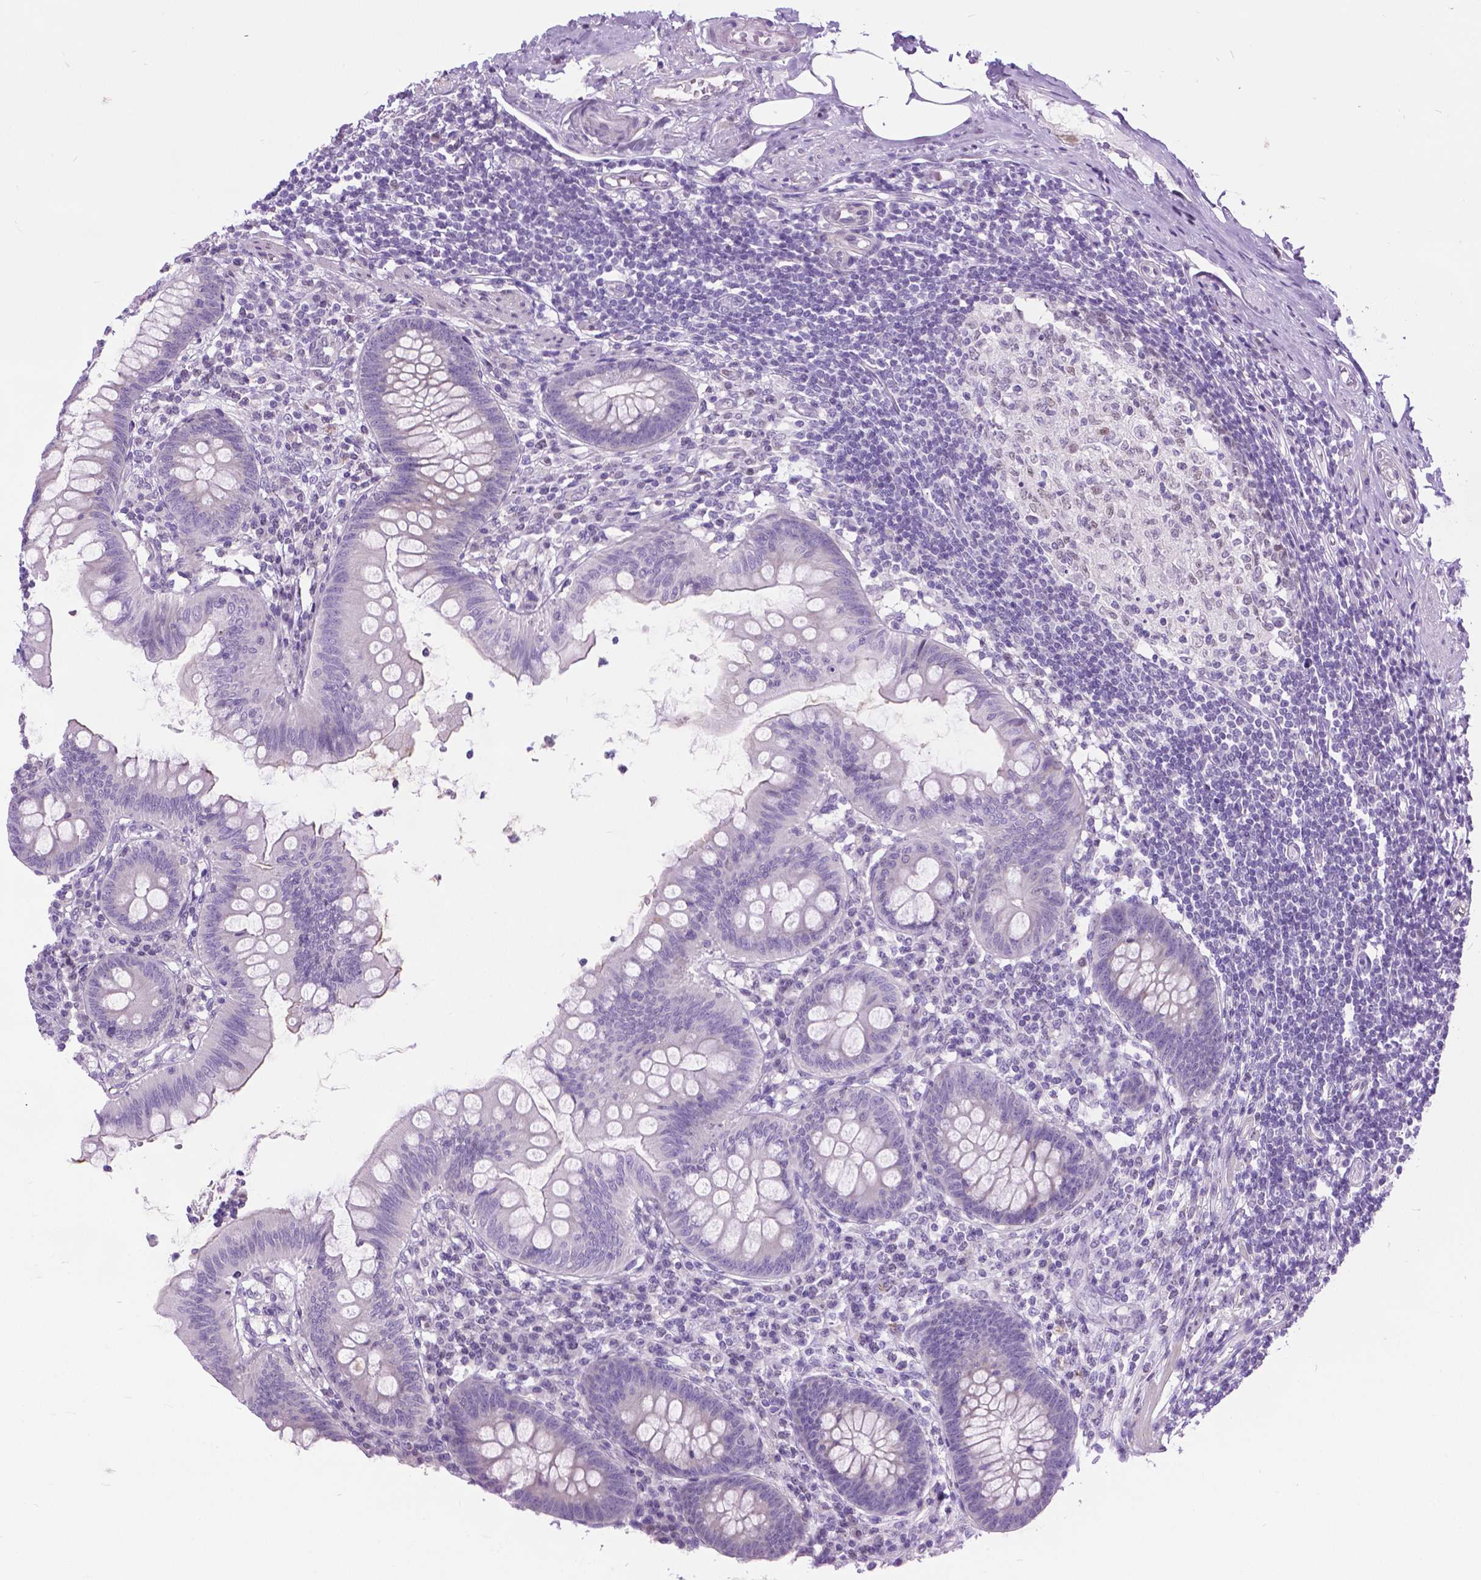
{"staining": {"intensity": "negative", "quantity": "none", "location": "none"}, "tissue": "appendix", "cell_type": "Glandular cells", "image_type": "normal", "snomed": [{"axis": "morphology", "description": "Normal tissue, NOS"}, {"axis": "topography", "description": "Appendix"}], "caption": "This is a image of immunohistochemistry staining of unremarkable appendix, which shows no positivity in glandular cells.", "gene": "APCDD1L", "patient": {"sex": "female", "age": 57}}